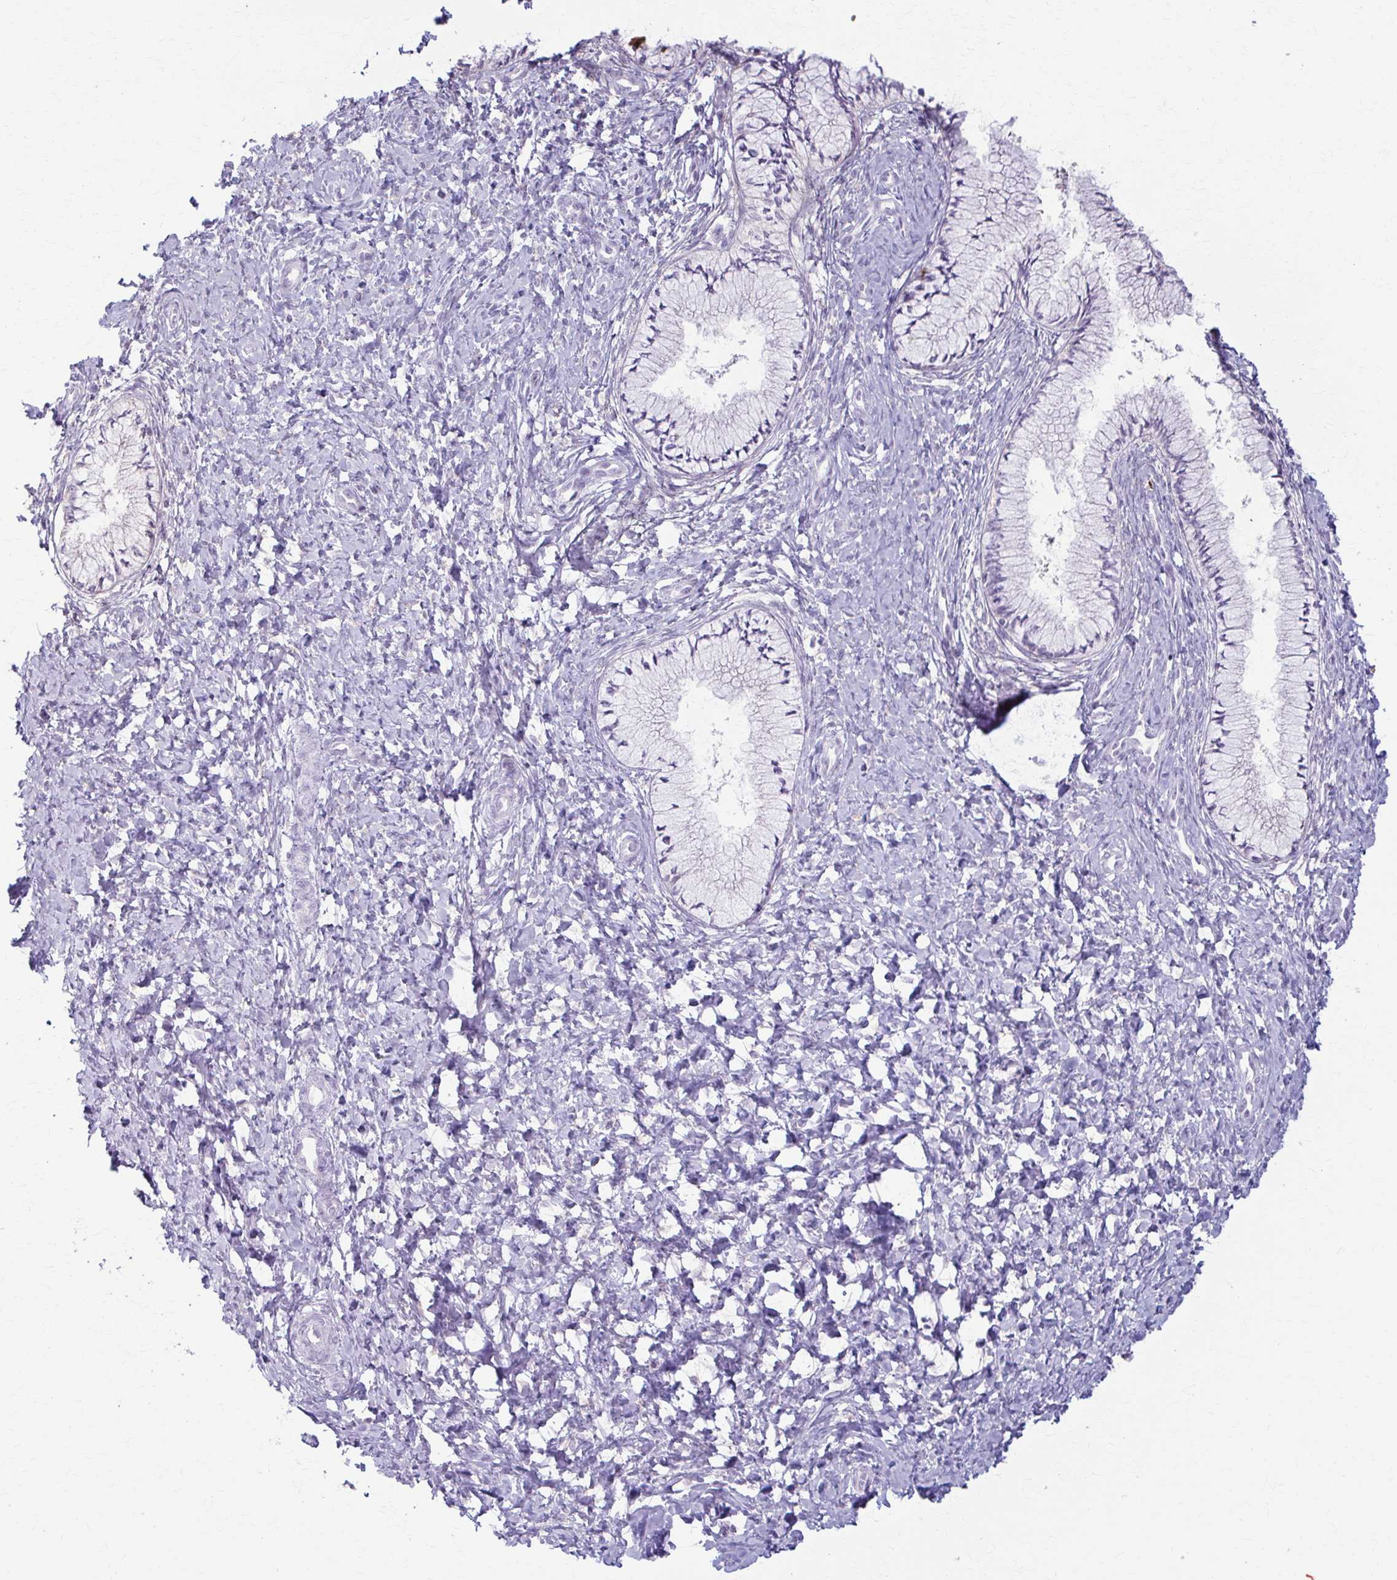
{"staining": {"intensity": "negative", "quantity": "none", "location": "none"}, "tissue": "cervix", "cell_type": "Glandular cells", "image_type": "normal", "snomed": [{"axis": "morphology", "description": "Normal tissue, NOS"}, {"axis": "topography", "description": "Cervix"}], "caption": "The immunohistochemistry (IHC) photomicrograph has no significant expression in glandular cells of cervix. Brightfield microscopy of immunohistochemistry (IHC) stained with DAB (brown) and hematoxylin (blue), captured at high magnification.", "gene": "LDLRAP1", "patient": {"sex": "female", "age": 37}}